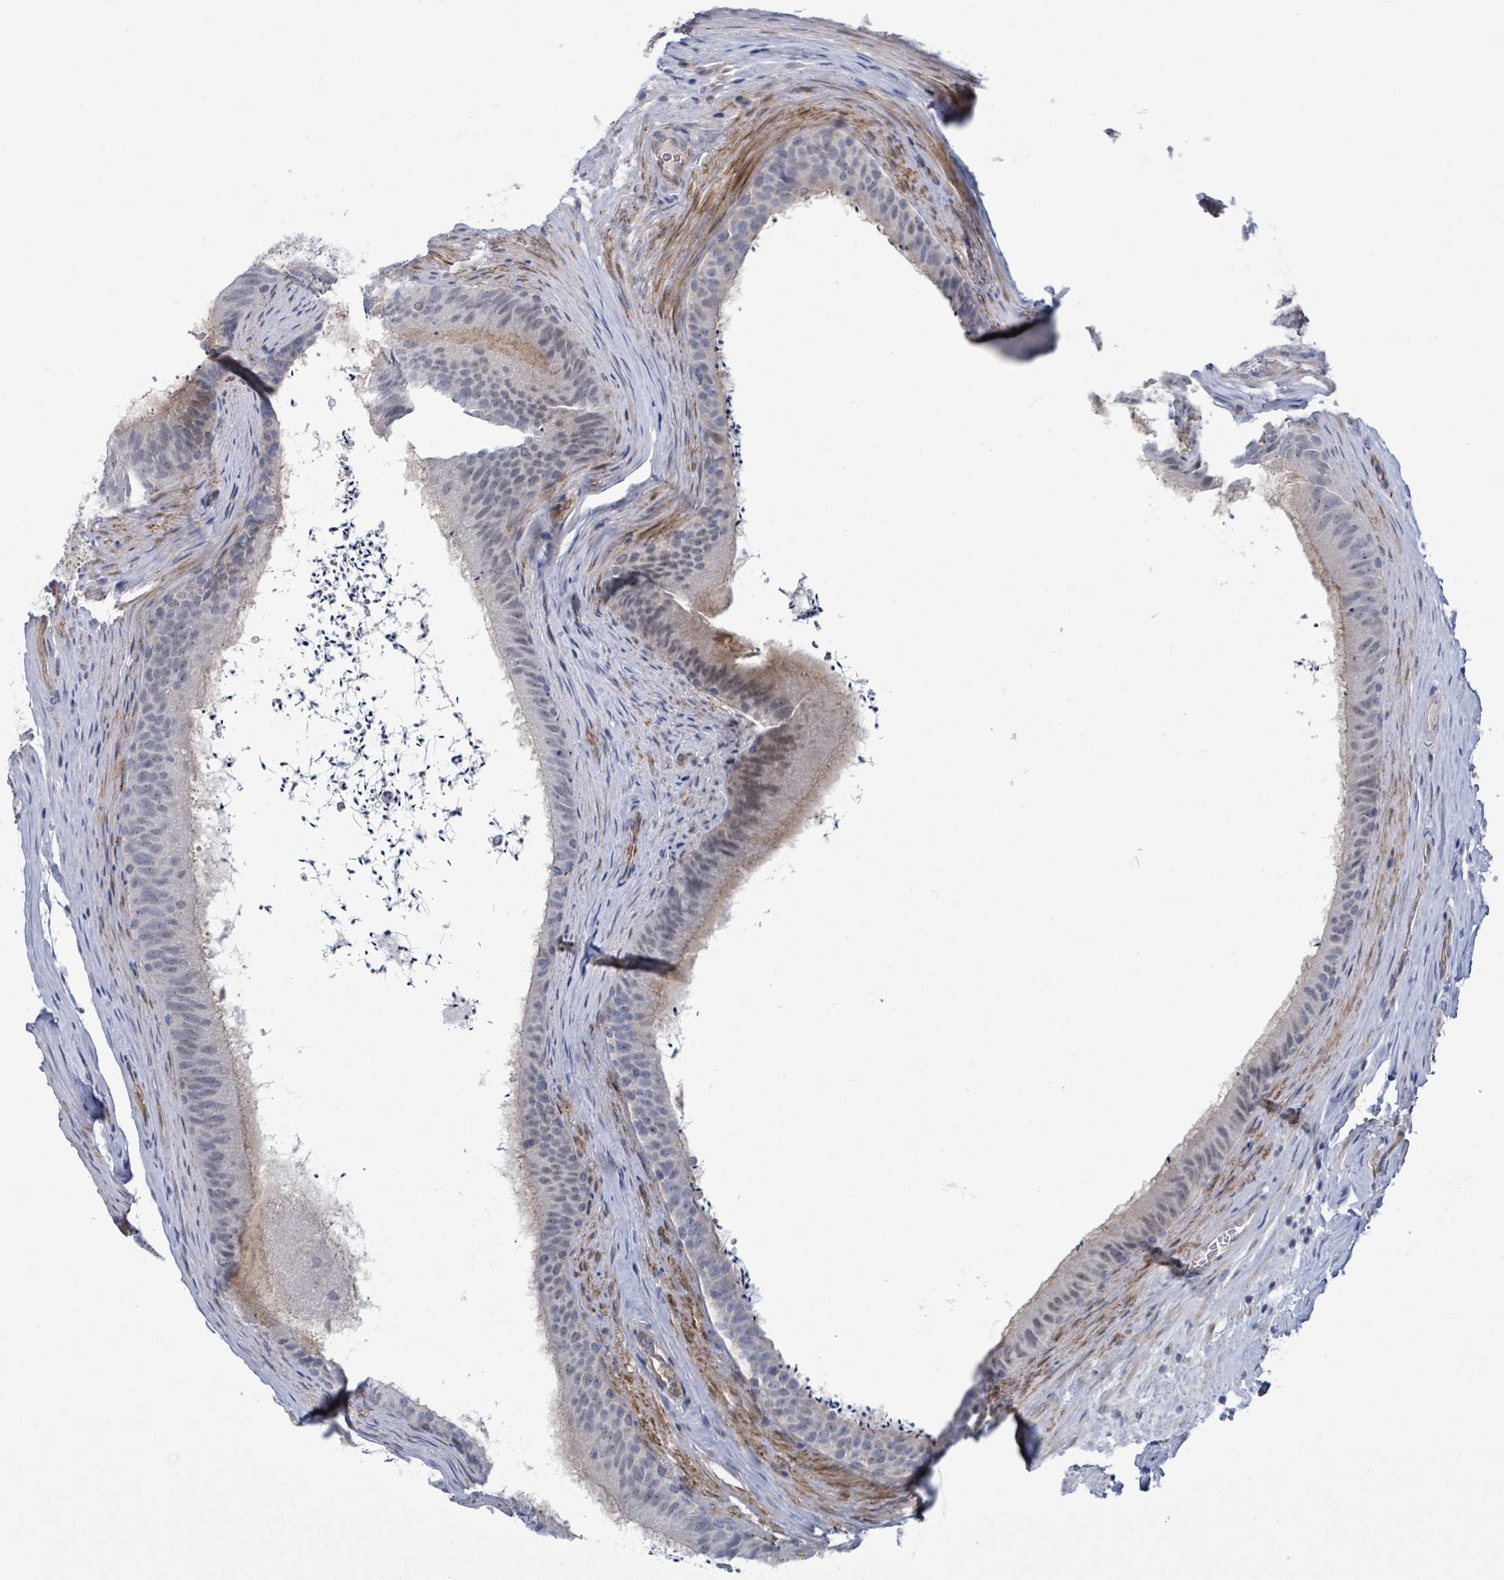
{"staining": {"intensity": "negative", "quantity": "none", "location": "none"}, "tissue": "epididymis", "cell_type": "Glandular cells", "image_type": "normal", "snomed": [{"axis": "morphology", "description": "Normal tissue, NOS"}, {"axis": "topography", "description": "Testis"}, {"axis": "topography", "description": "Epididymis"}], "caption": "Micrograph shows no protein expression in glandular cells of benign epididymis.", "gene": "C9orf152", "patient": {"sex": "male", "age": 41}}